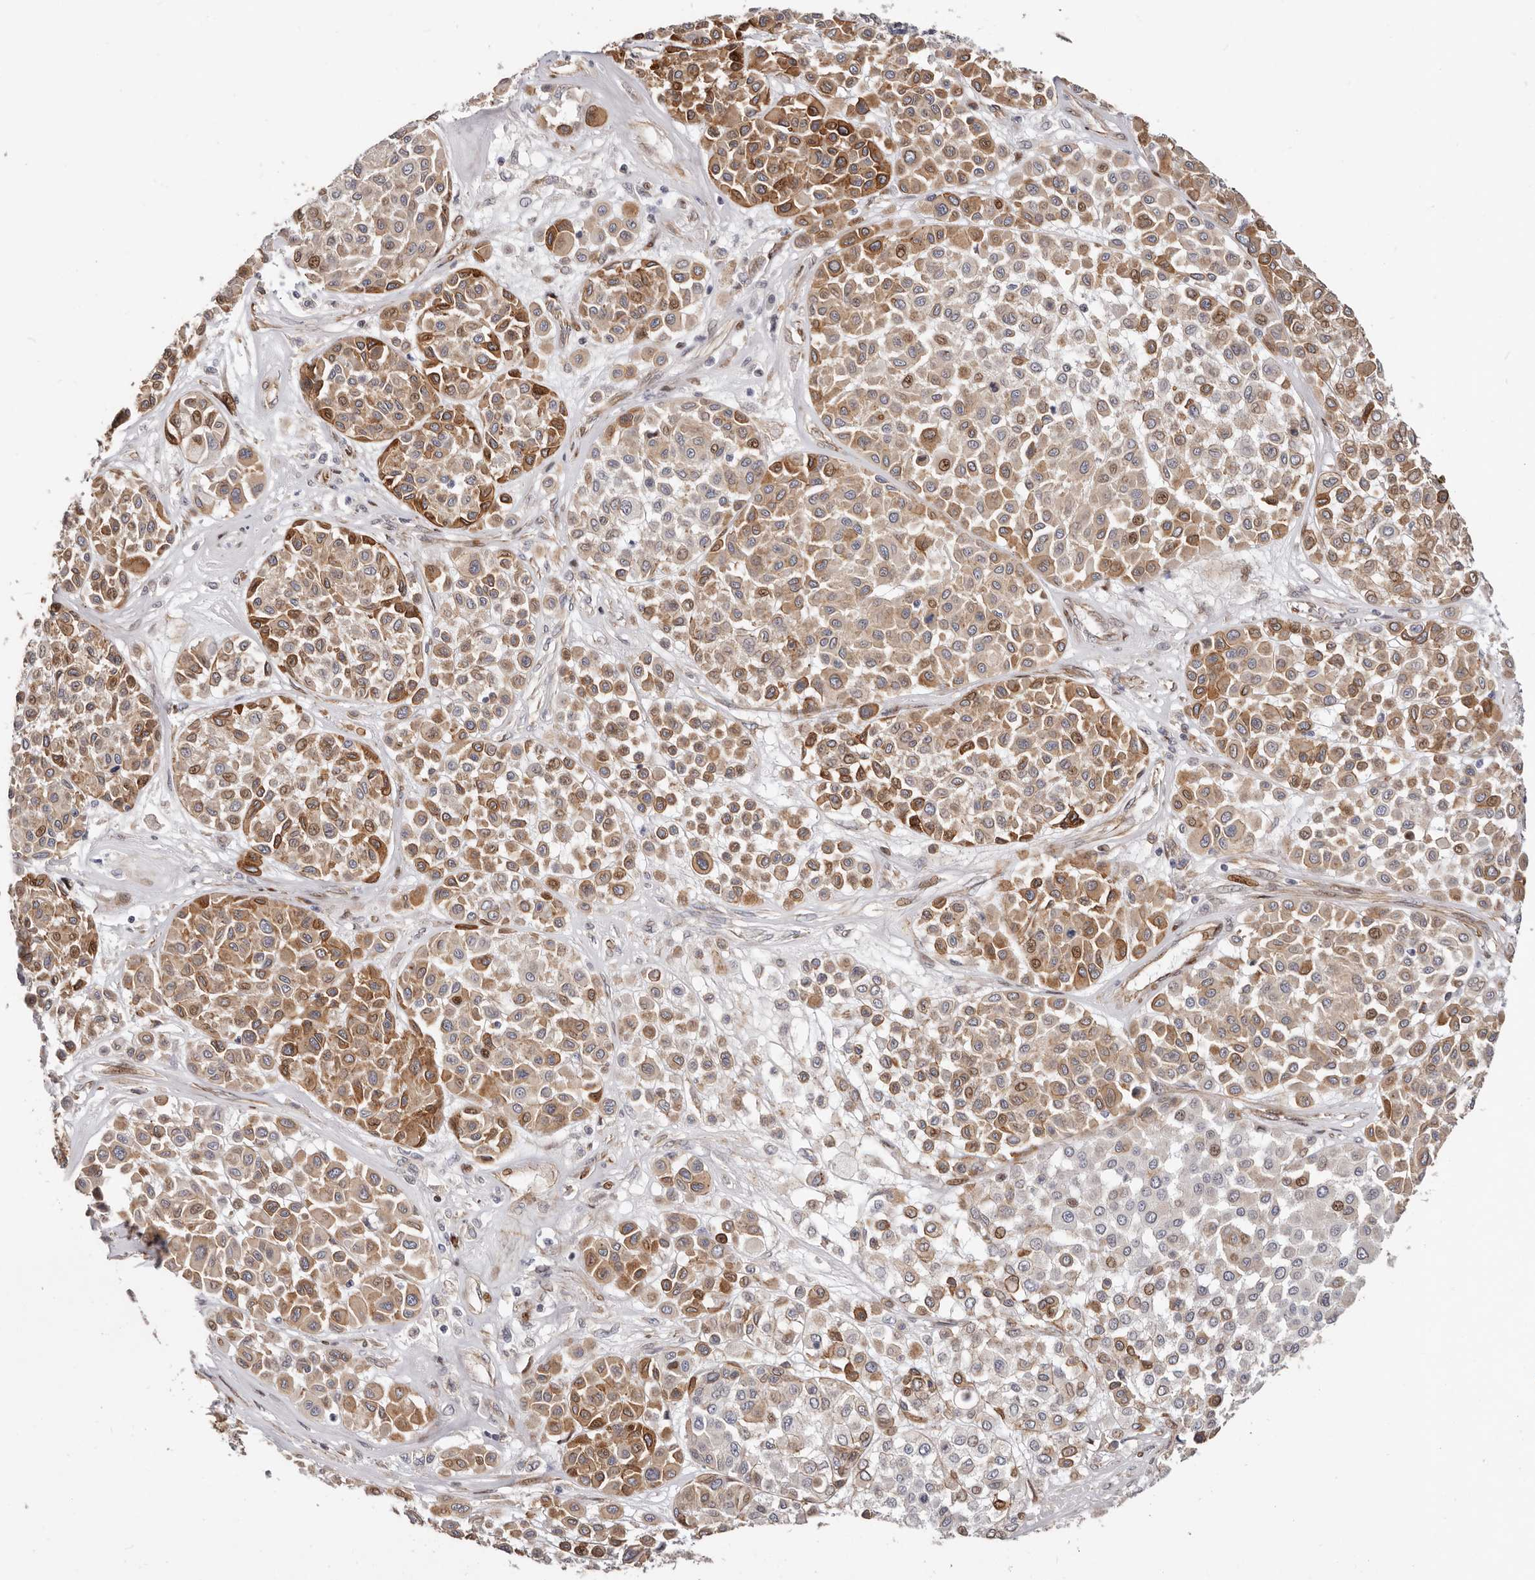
{"staining": {"intensity": "moderate", "quantity": "25%-75%", "location": "cytoplasmic/membranous,nuclear"}, "tissue": "melanoma", "cell_type": "Tumor cells", "image_type": "cancer", "snomed": [{"axis": "morphology", "description": "Malignant melanoma, Metastatic site"}, {"axis": "topography", "description": "Soft tissue"}], "caption": "Protein expression analysis of human malignant melanoma (metastatic site) reveals moderate cytoplasmic/membranous and nuclear staining in about 25%-75% of tumor cells.", "gene": "EPHX3", "patient": {"sex": "male", "age": 41}}